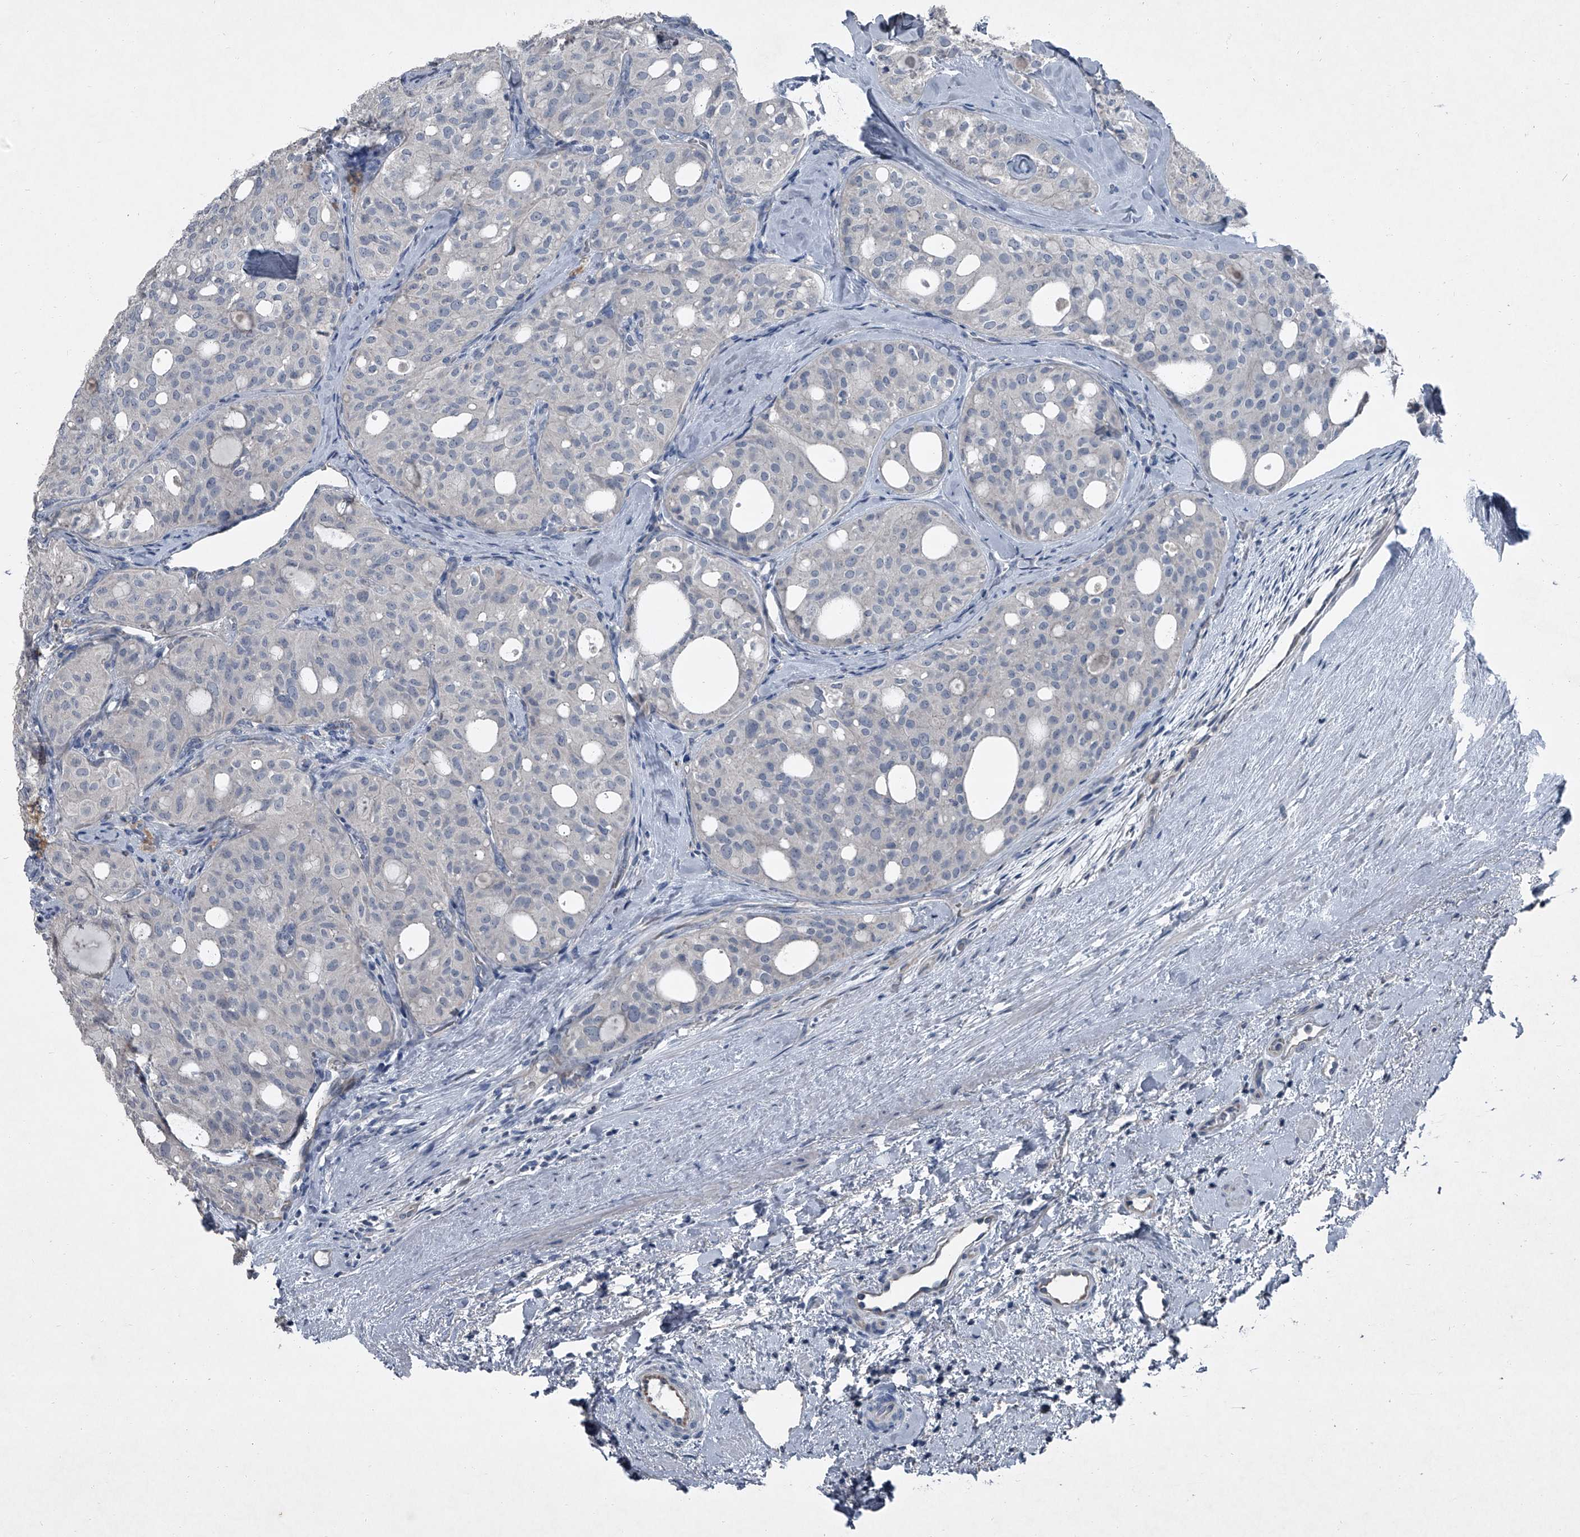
{"staining": {"intensity": "negative", "quantity": "none", "location": "none"}, "tissue": "thyroid cancer", "cell_type": "Tumor cells", "image_type": "cancer", "snomed": [{"axis": "morphology", "description": "Follicular adenoma carcinoma, NOS"}, {"axis": "topography", "description": "Thyroid gland"}], "caption": "This is a micrograph of immunohistochemistry staining of thyroid cancer, which shows no positivity in tumor cells.", "gene": "HEPHL1", "patient": {"sex": "male", "age": 75}}